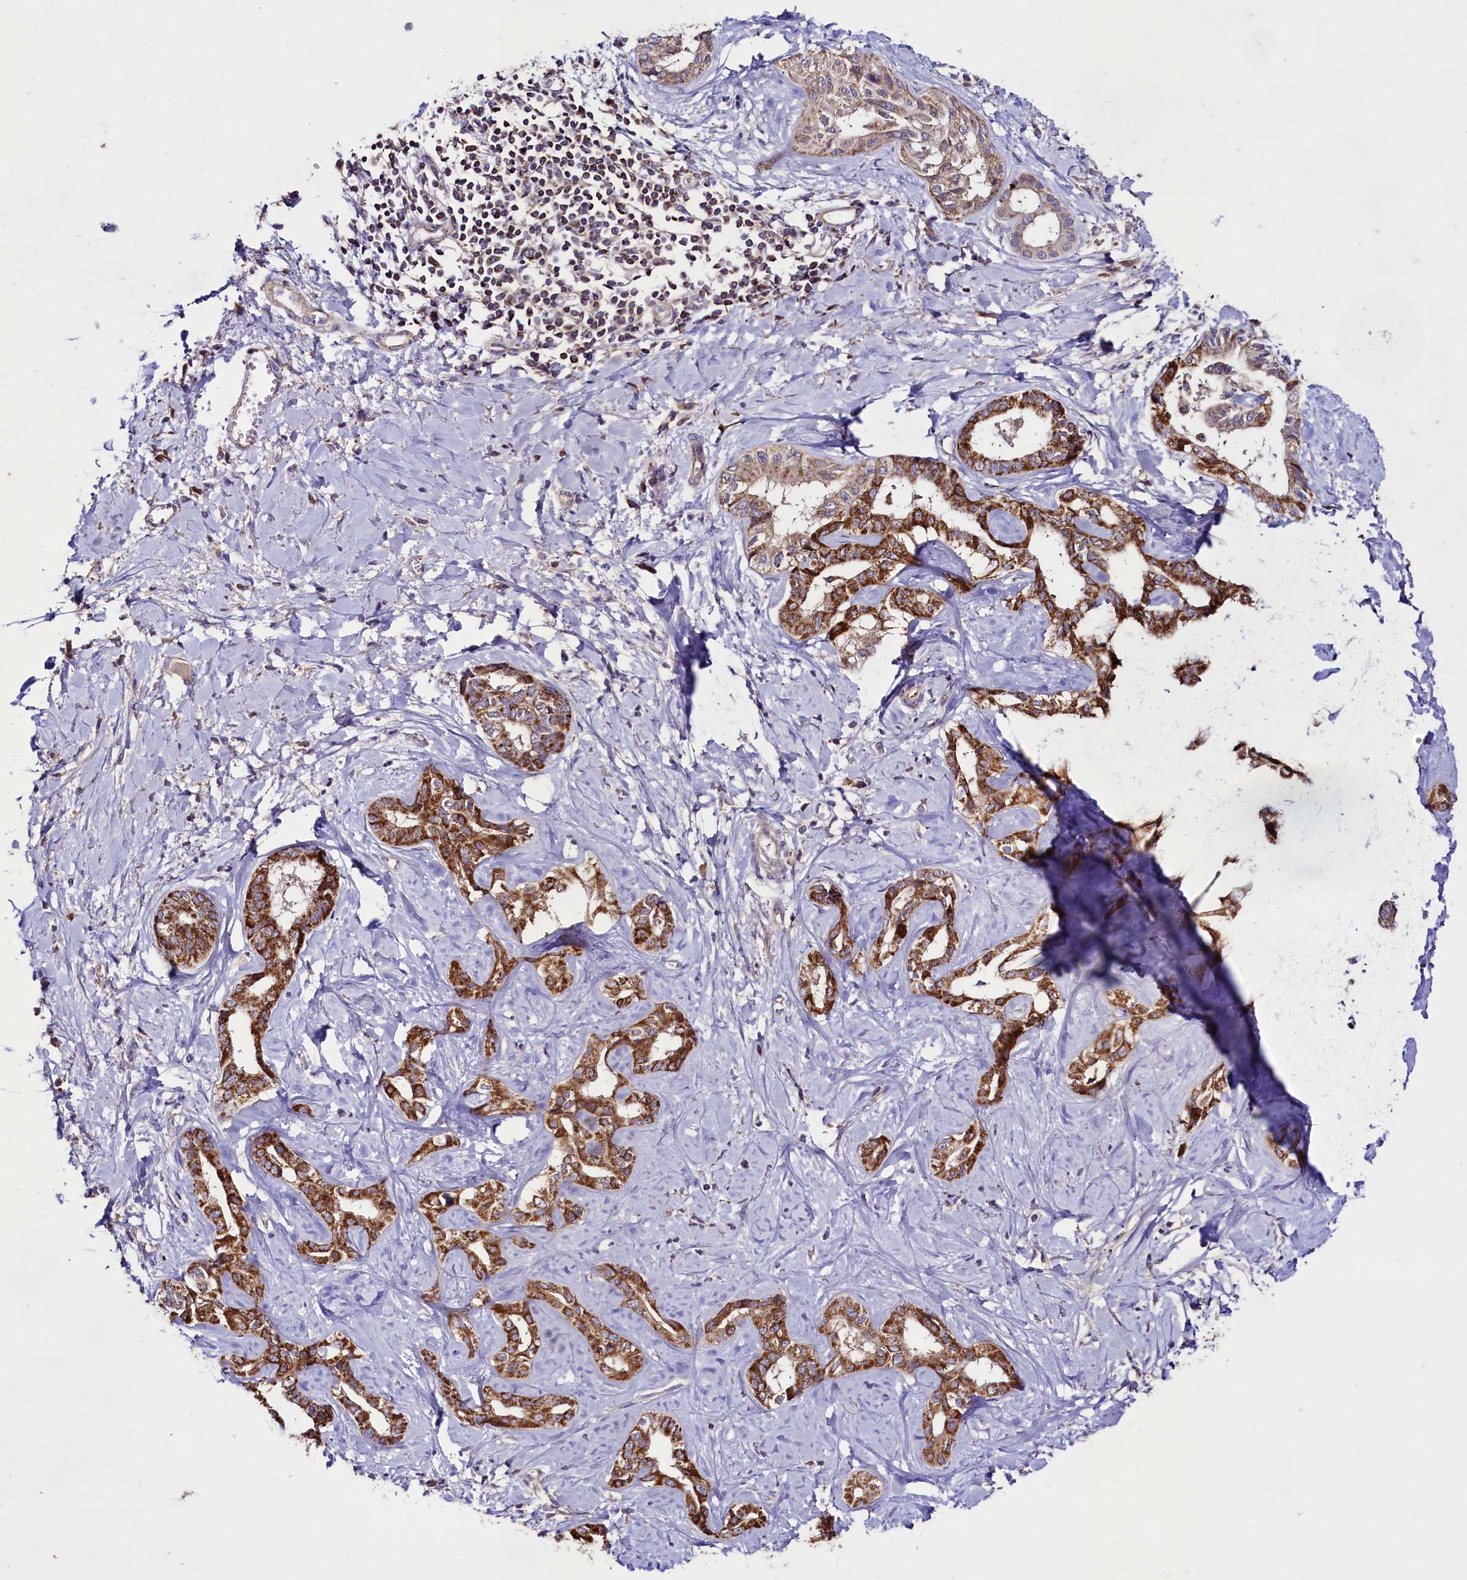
{"staining": {"intensity": "strong", "quantity": ">75%", "location": "cytoplasmic/membranous"}, "tissue": "liver cancer", "cell_type": "Tumor cells", "image_type": "cancer", "snomed": [{"axis": "morphology", "description": "Cholangiocarcinoma"}, {"axis": "topography", "description": "Liver"}], "caption": "Strong cytoplasmic/membranous staining is present in approximately >75% of tumor cells in liver cholangiocarcinoma.", "gene": "STARD5", "patient": {"sex": "female", "age": 77}}